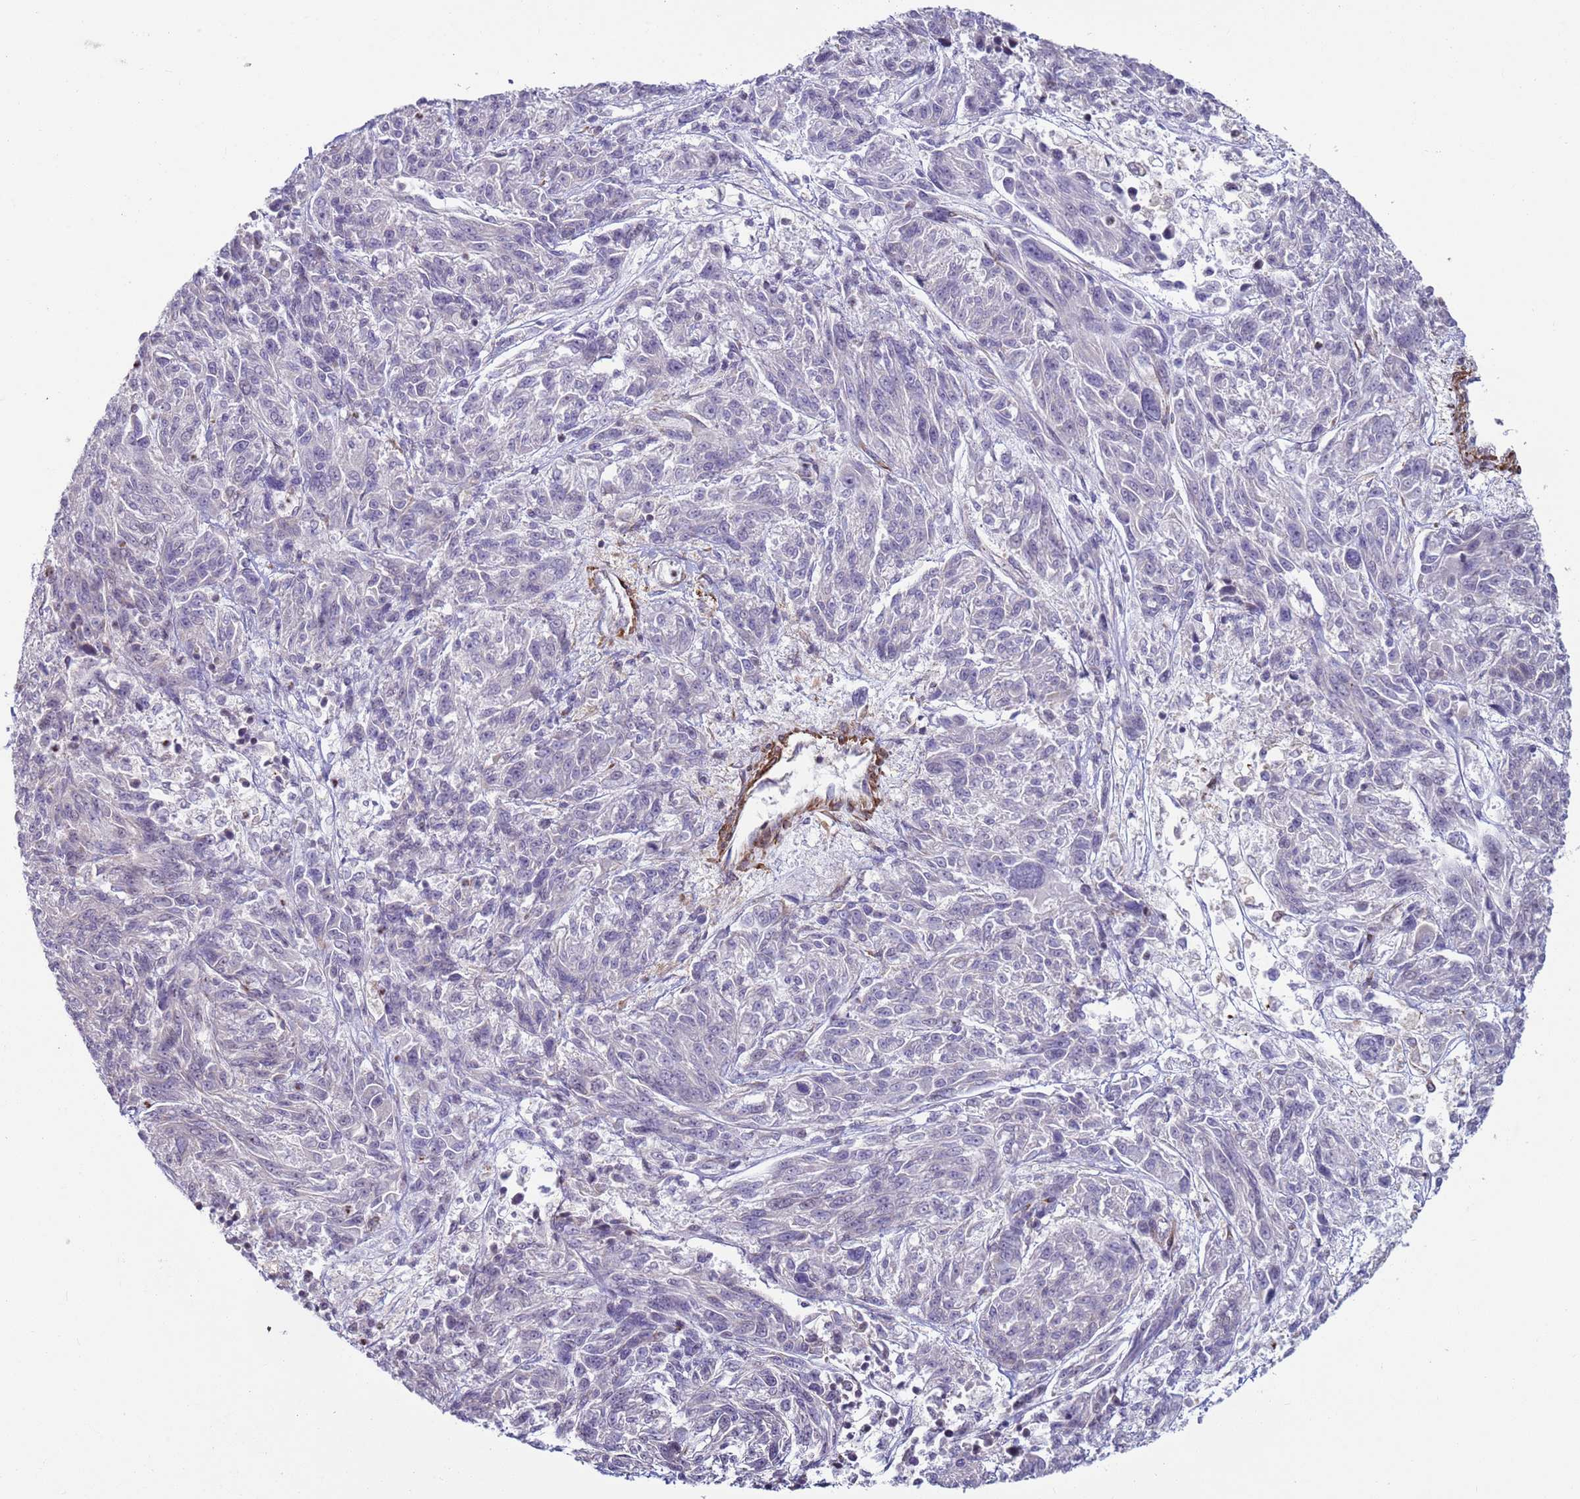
{"staining": {"intensity": "negative", "quantity": "none", "location": "none"}, "tissue": "melanoma", "cell_type": "Tumor cells", "image_type": "cancer", "snomed": [{"axis": "morphology", "description": "Malignant melanoma, NOS"}, {"axis": "topography", "description": "Skin"}], "caption": "Immunohistochemical staining of malignant melanoma demonstrates no significant positivity in tumor cells. (DAB IHC, high magnification).", "gene": "SNAPC4", "patient": {"sex": "male", "age": 53}}